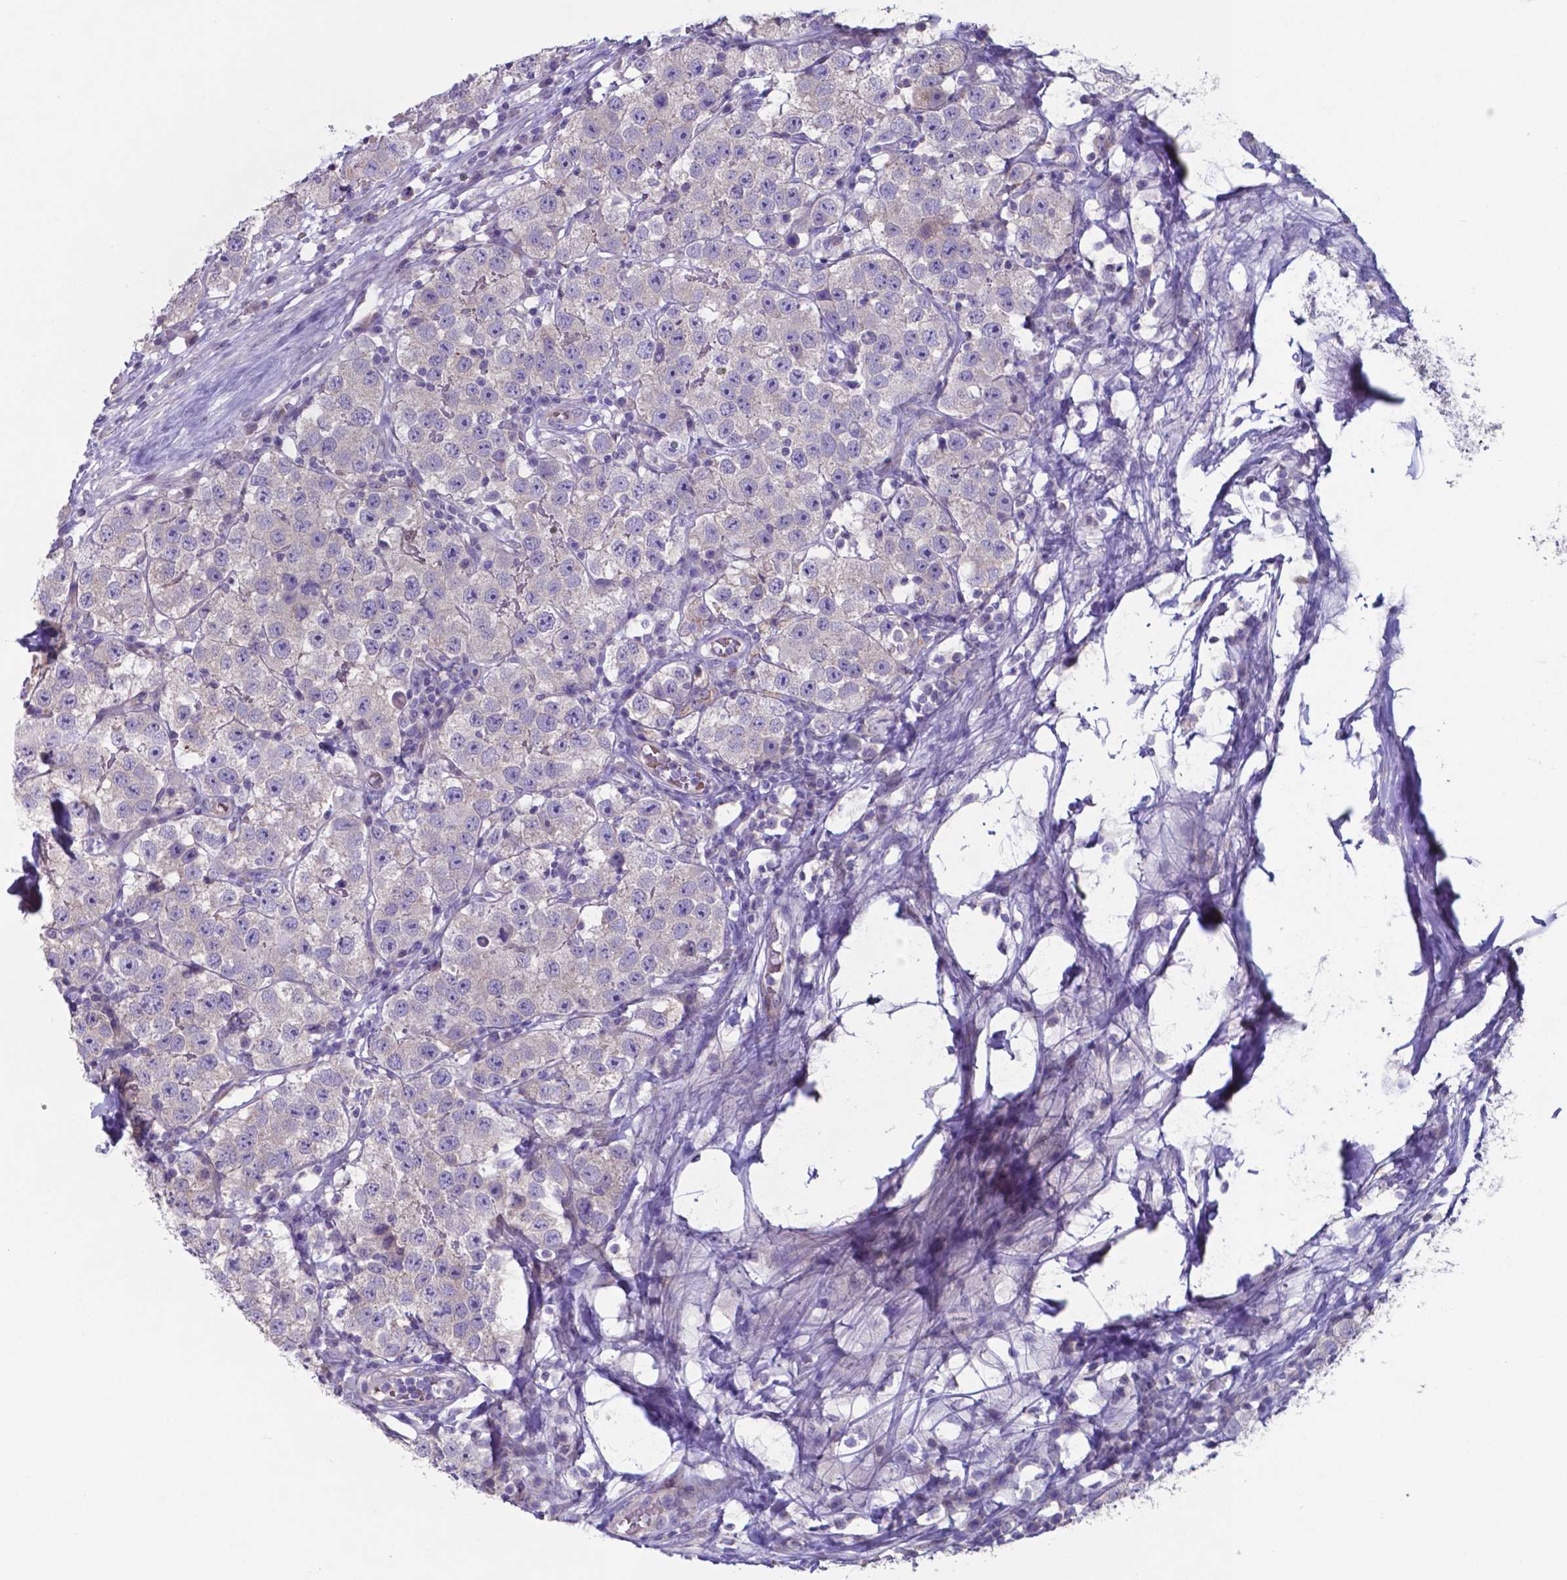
{"staining": {"intensity": "negative", "quantity": "none", "location": "none"}, "tissue": "testis cancer", "cell_type": "Tumor cells", "image_type": "cancer", "snomed": [{"axis": "morphology", "description": "Seminoma, NOS"}, {"axis": "topography", "description": "Testis"}], "caption": "IHC of human testis cancer shows no staining in tumor cells.", "gene": "TYRO3", "patient": {"sex": "male", "age": 34}}